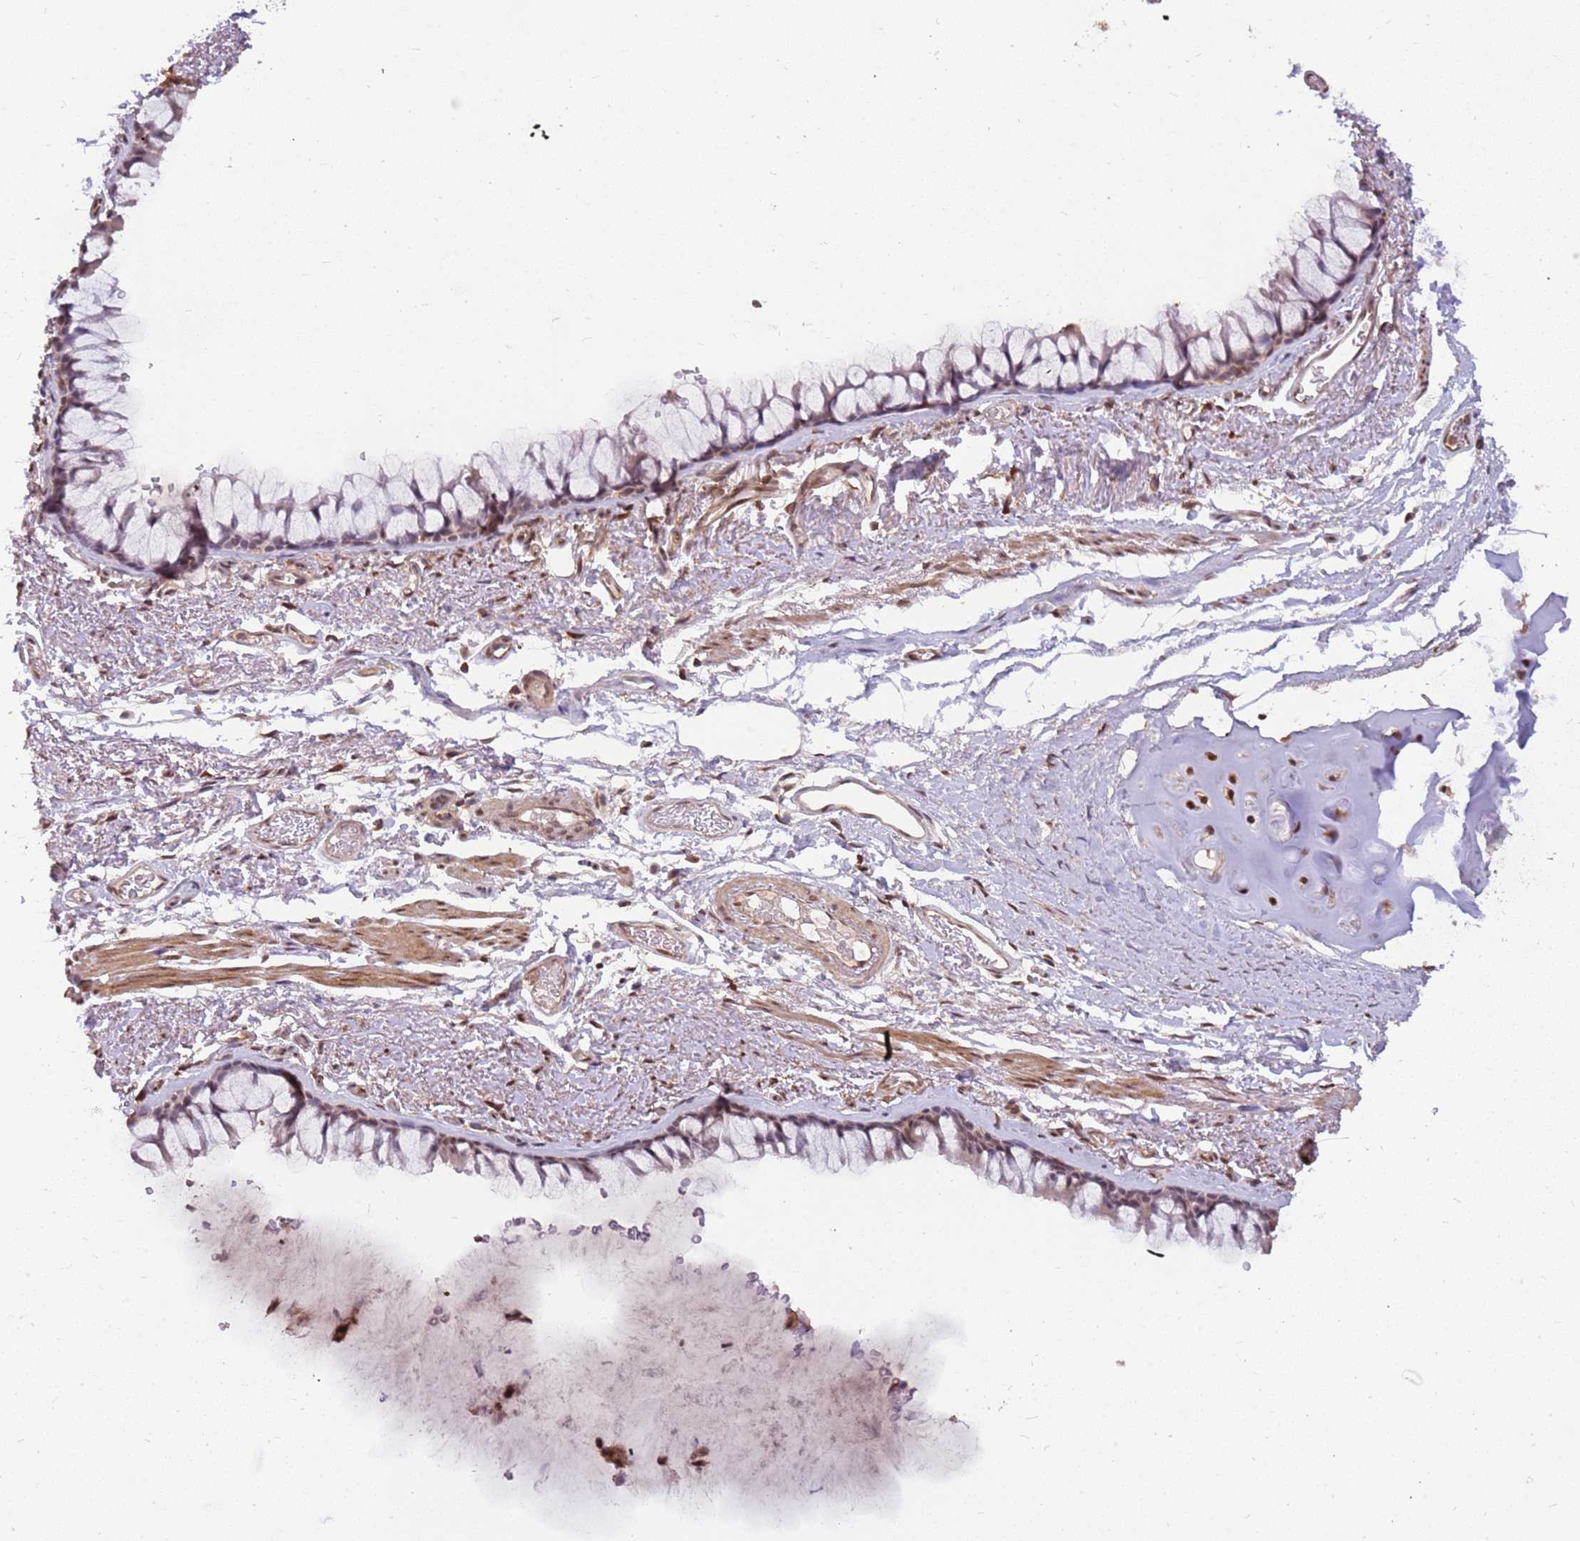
{"staining": {"intensity": "weak", "quantity": ">75%", "location": "cytoplasmic/membranous,nuclear"}, "tissue": "bronchus", "cell_type": "Respiratory epithelial cells", "image_type": "normal", "snomed": [{"axis": "morphology", "description": "Normal tissue, NOS"}, {"axis": "topography", "description": "Bronchus"}], "caption": "Brown immunohistochemical staining in benign human bronchus displays weak cytoplasmic/membranous,nuclear staining in about >75% of respiratory epithelial cells.", "gene": "GBP2", "patient": {"sex": "male", "age": 65}}